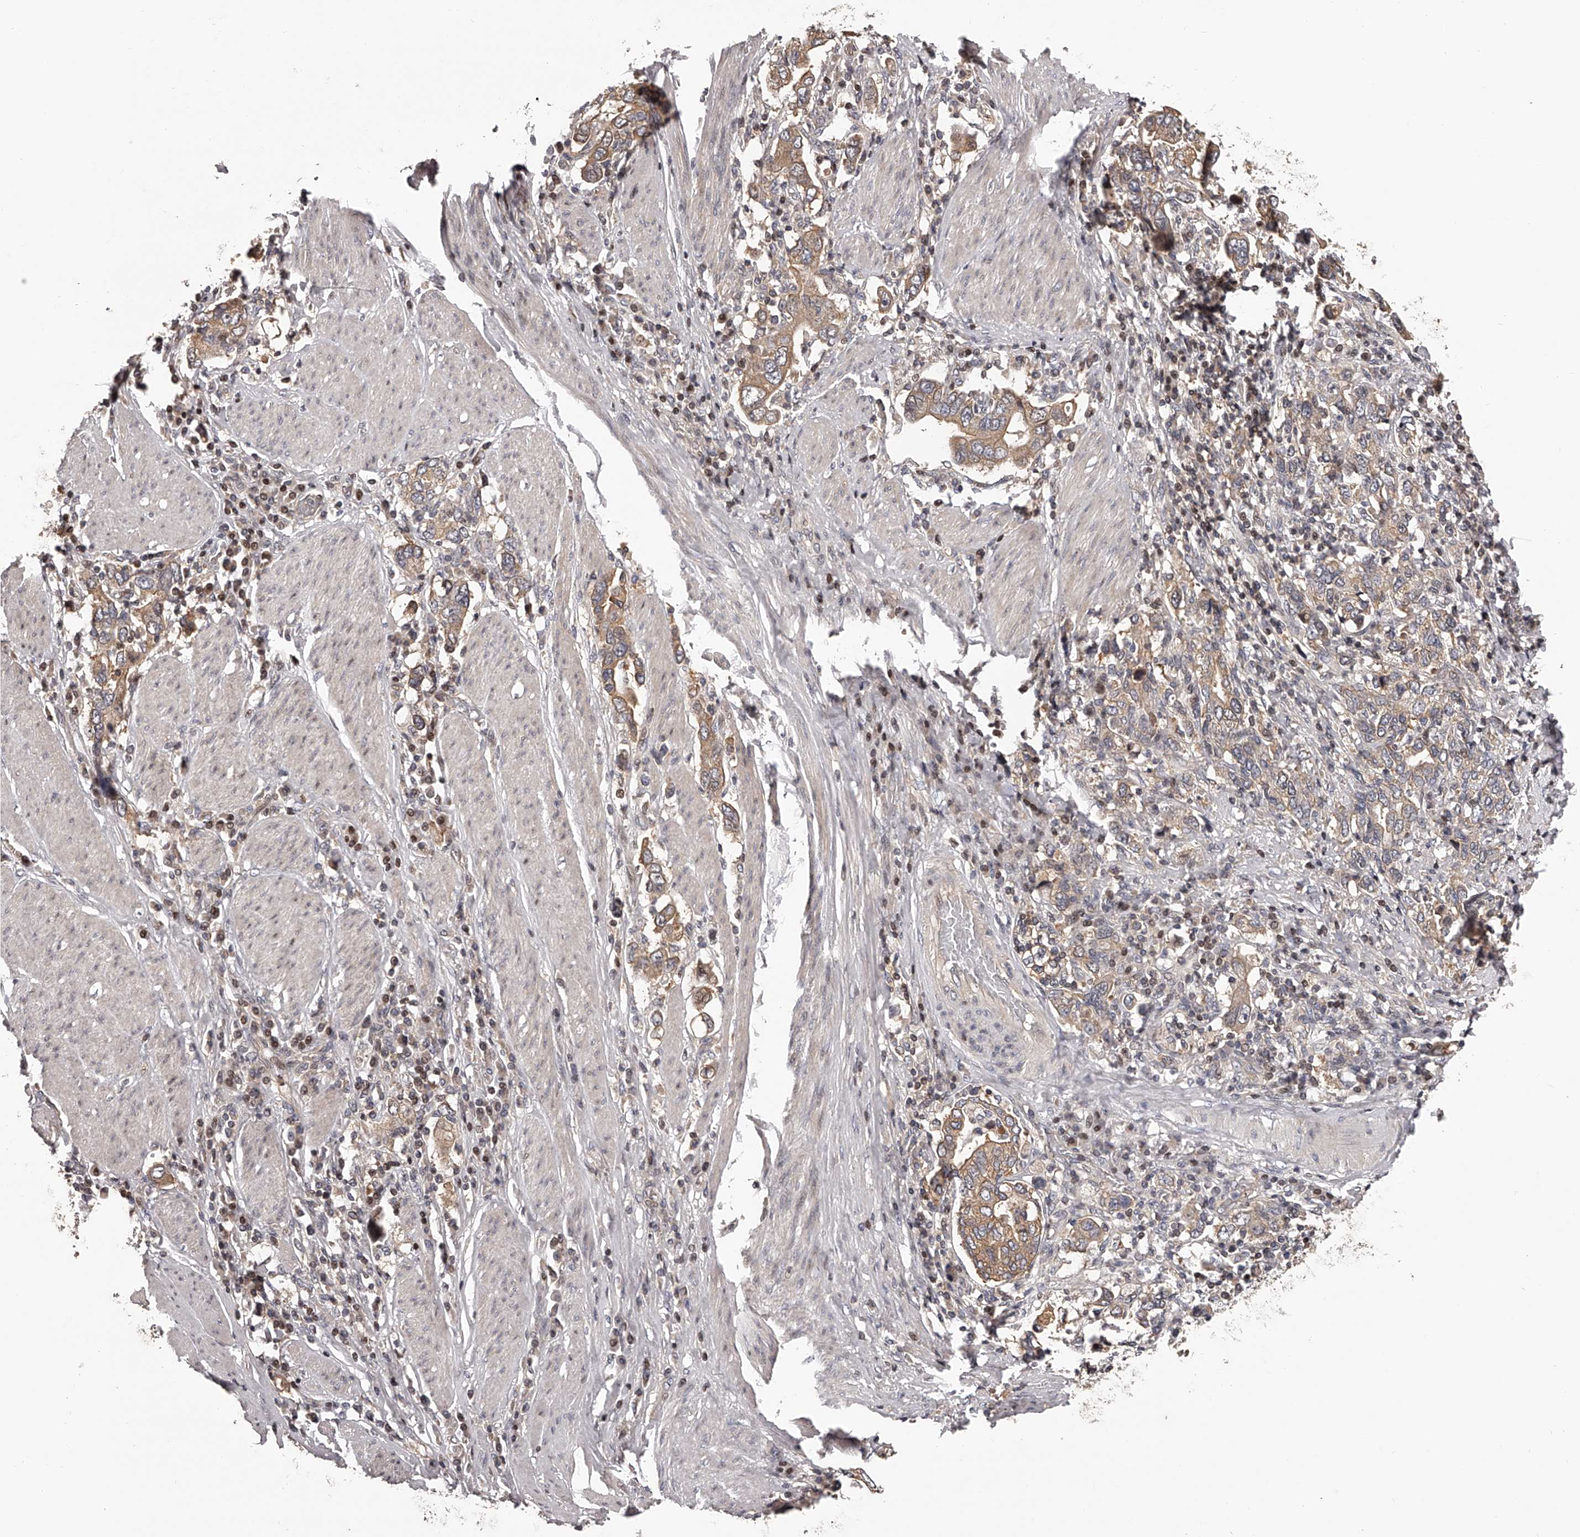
{"staining": {"intensity": "moderate", "quantity": "25%-75%", "location": "cytoplasmic/membranous"}, "tissue": "stomach cancer", "cell_type": "Tumor cells", "image_type": "cancer", "snomed": [{"axis": "morphology", "description": "Adenocarcinoma, NOS"}, {"axis": "topography", "description": "Stomach, upper"}], "caption": "Approximately 25%-75% of tumor cells in human adenocarcinoma (stomach) show moderate cytoplasmic/membranous protein expression as visualized by brown immunohistochemical staining.", "gene": "PFDN2", "patient": {"sex": "male", "age": 62}}